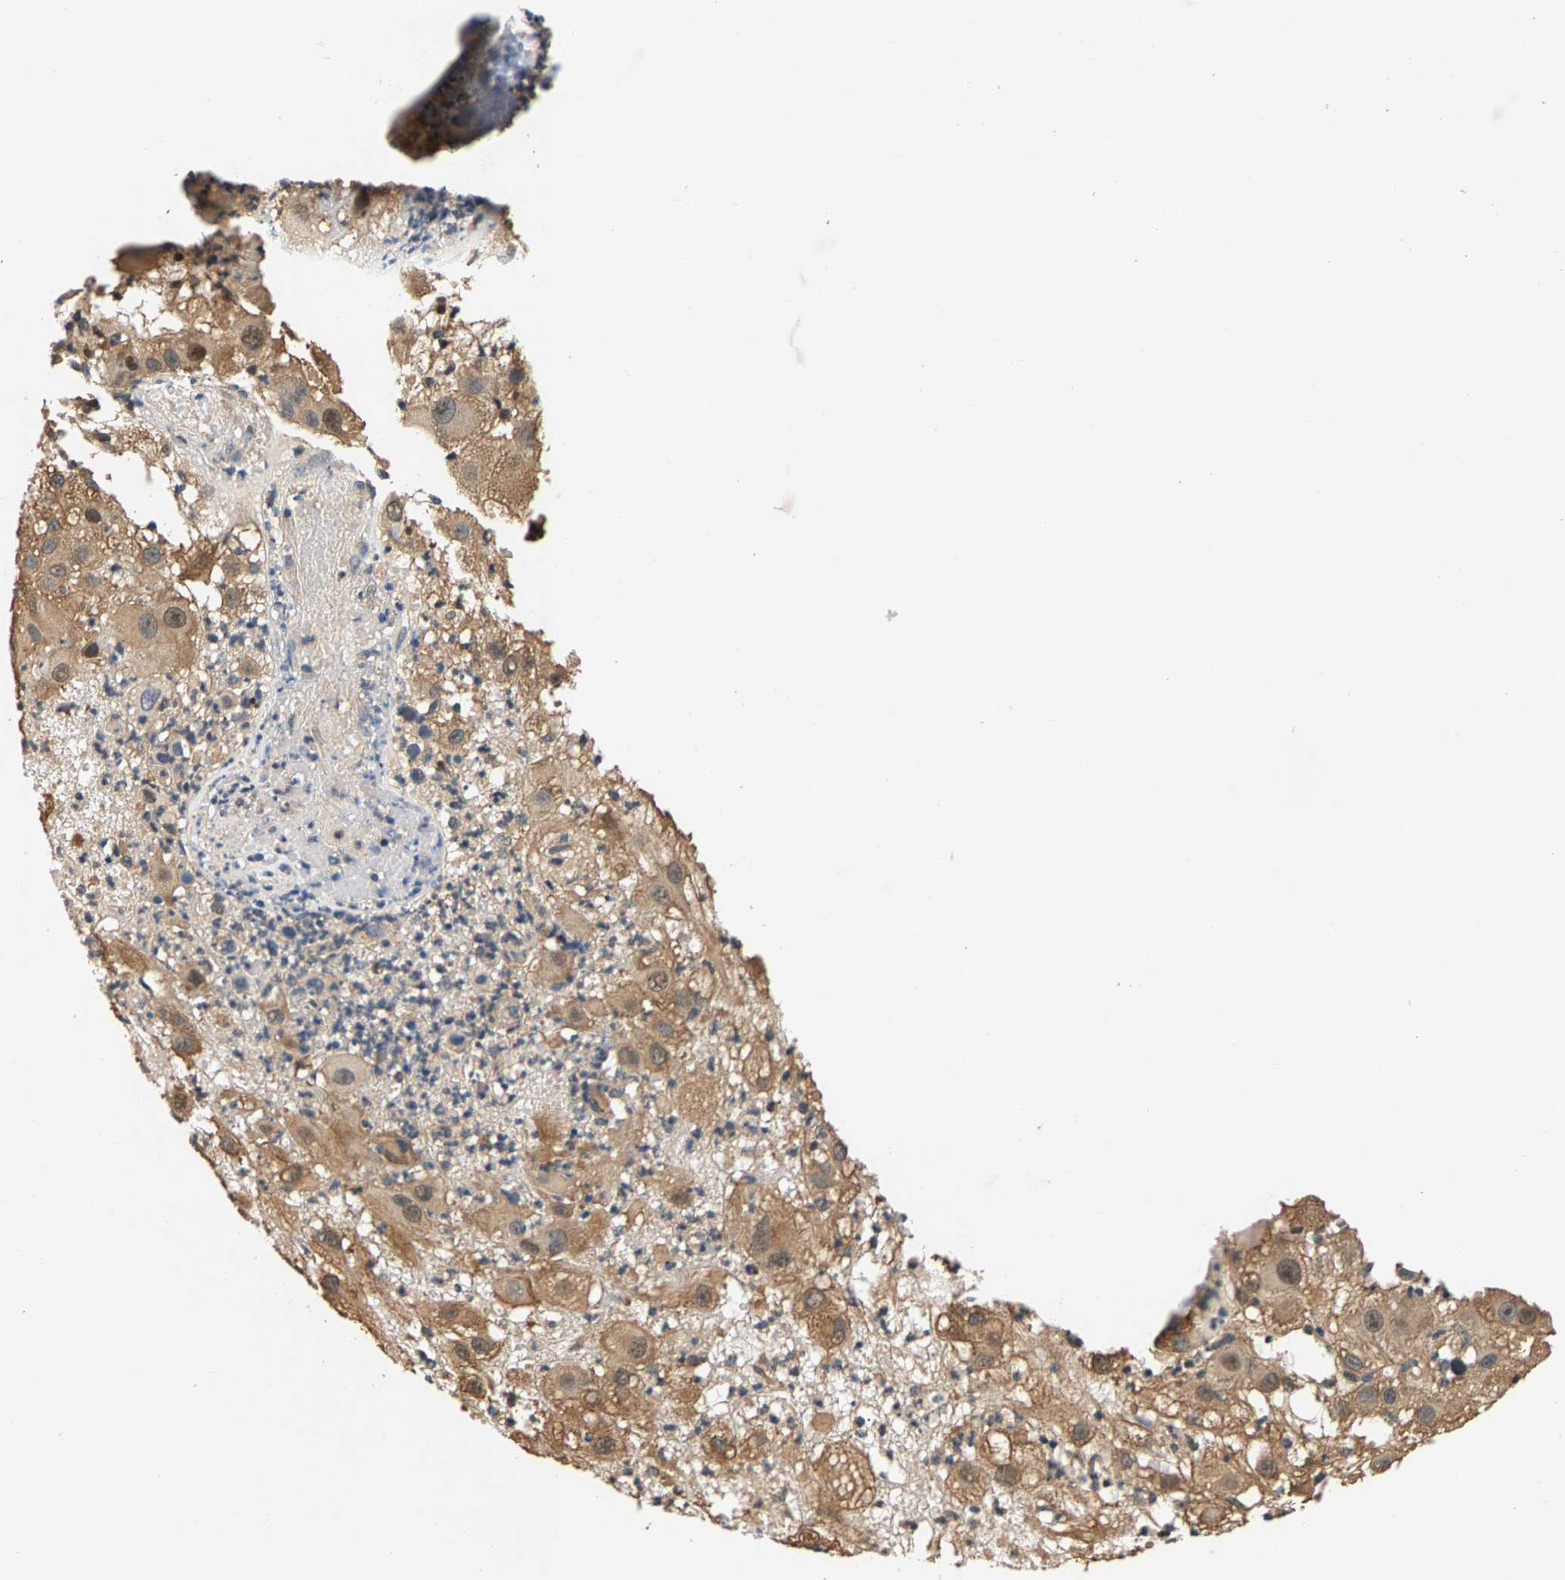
{"staining": {"intensity": "moderate", "quantity": ">75%", "location": "cytoplasmic/membranous"}, "tissue": "melanoma", "cell_type": "Tumor cells", "image_type": "cancer", "snomed": [{"axis": "morphology", "description": "Malignant melanoma, NOS"}, {"axis": "topography", "description": "Skin"}], "caption": "DAB immunohistochemical staining of human melanoma displays moderate cytoplasmic/membranous protein positivity in about >75% of tumor cells.", "gene": "FAM78A", "patient": {"sex": "female", "age": 81}}